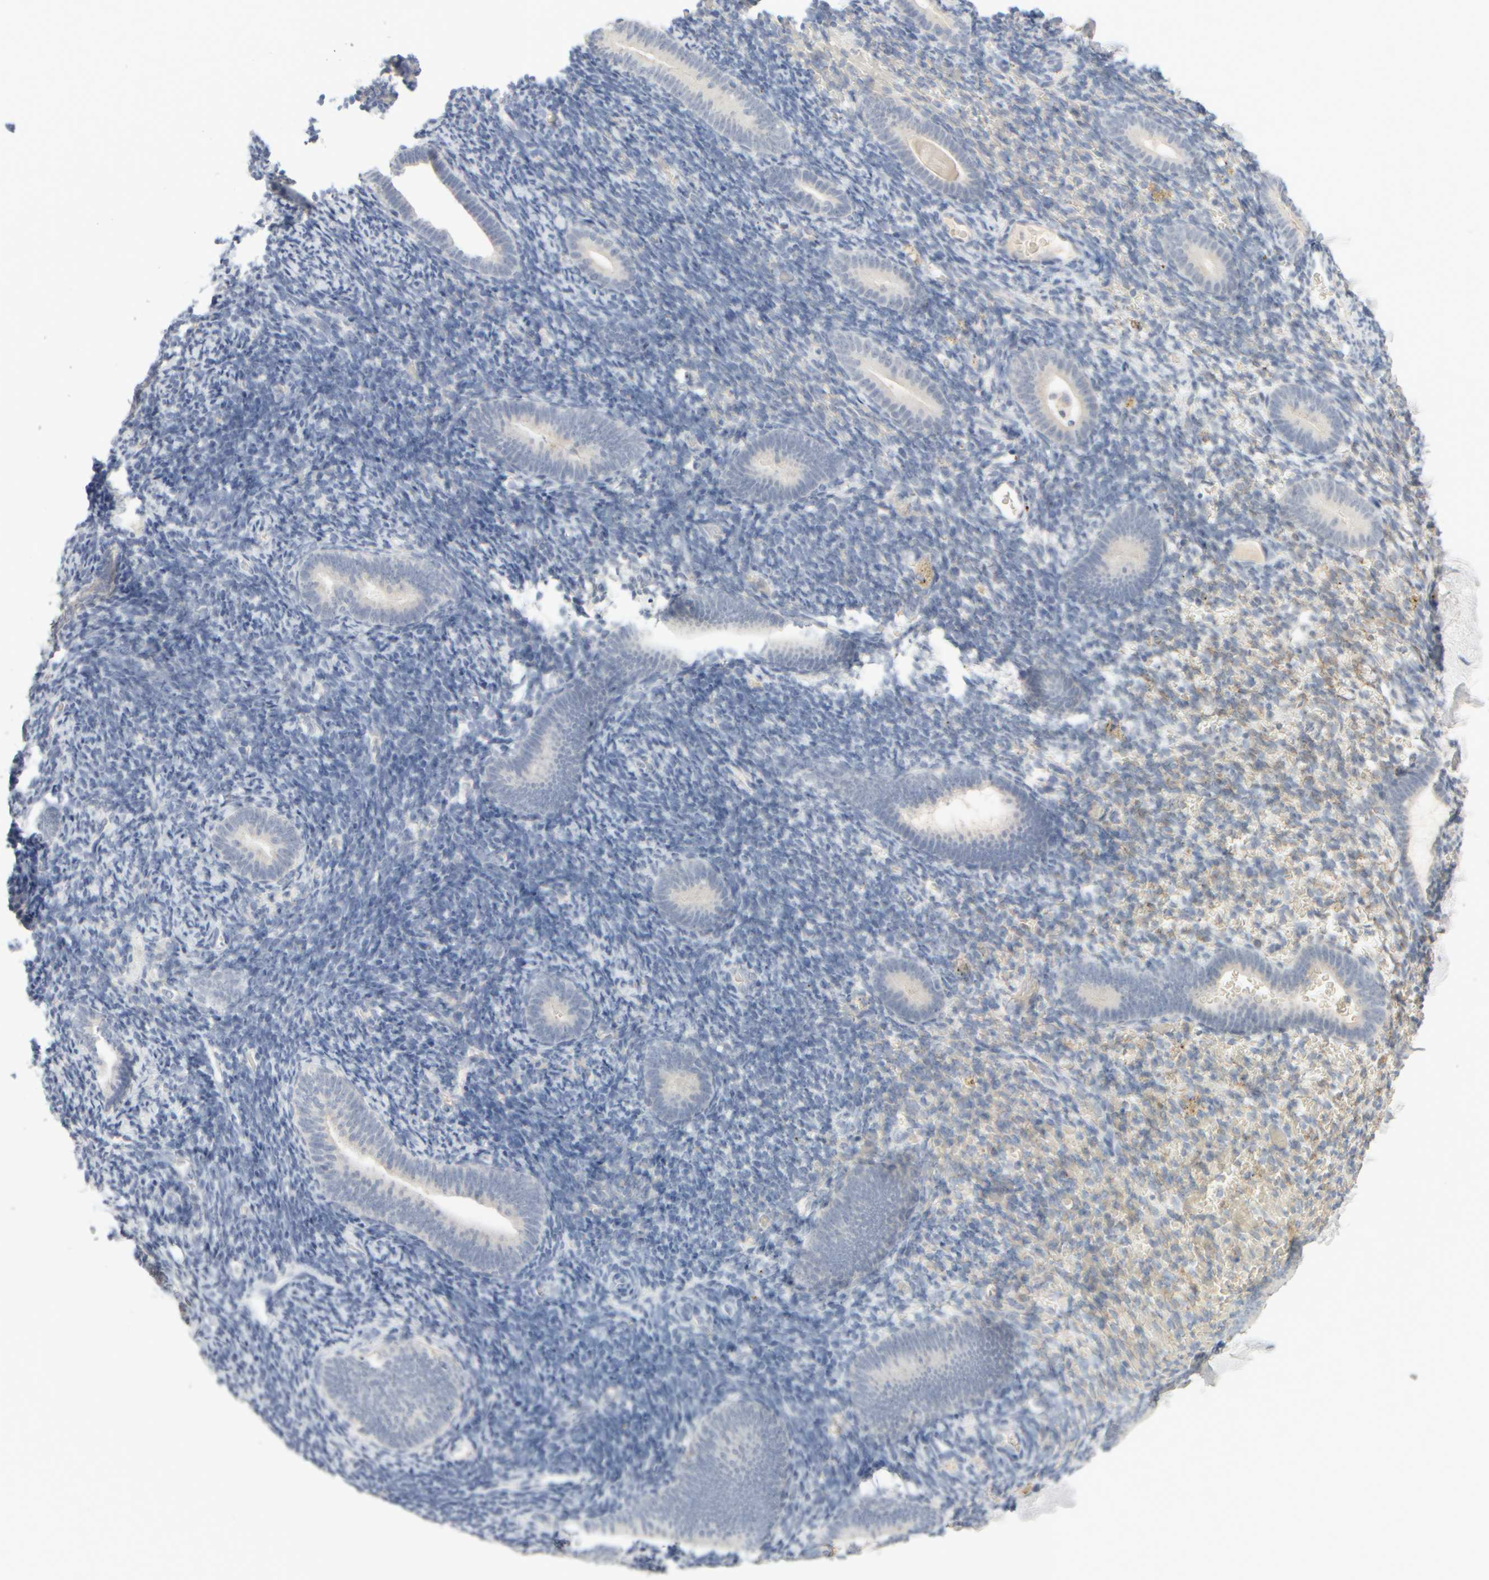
{"staining": {"intensity": "negative", "quantity": "none", "location": "none"}, "tissue": "endometrium", "cell_type": "Cells in endometrial stroma", "image_type": "normal", "snomed": [{"axis": "morphology", "description": "Normal tissue, NOS"}, {"axis": "topography", "description": "Endometrium"}], "caption": "Immunohistochemical staining of normal endometrium shows no significant expression in cells in endometrial stroma. (DAB (3,3'-diaminobenzidine) IHC with hematoxylin counter stain).", "gene": "ZNF112", "patient": {"sex": "female", "age": 51}}